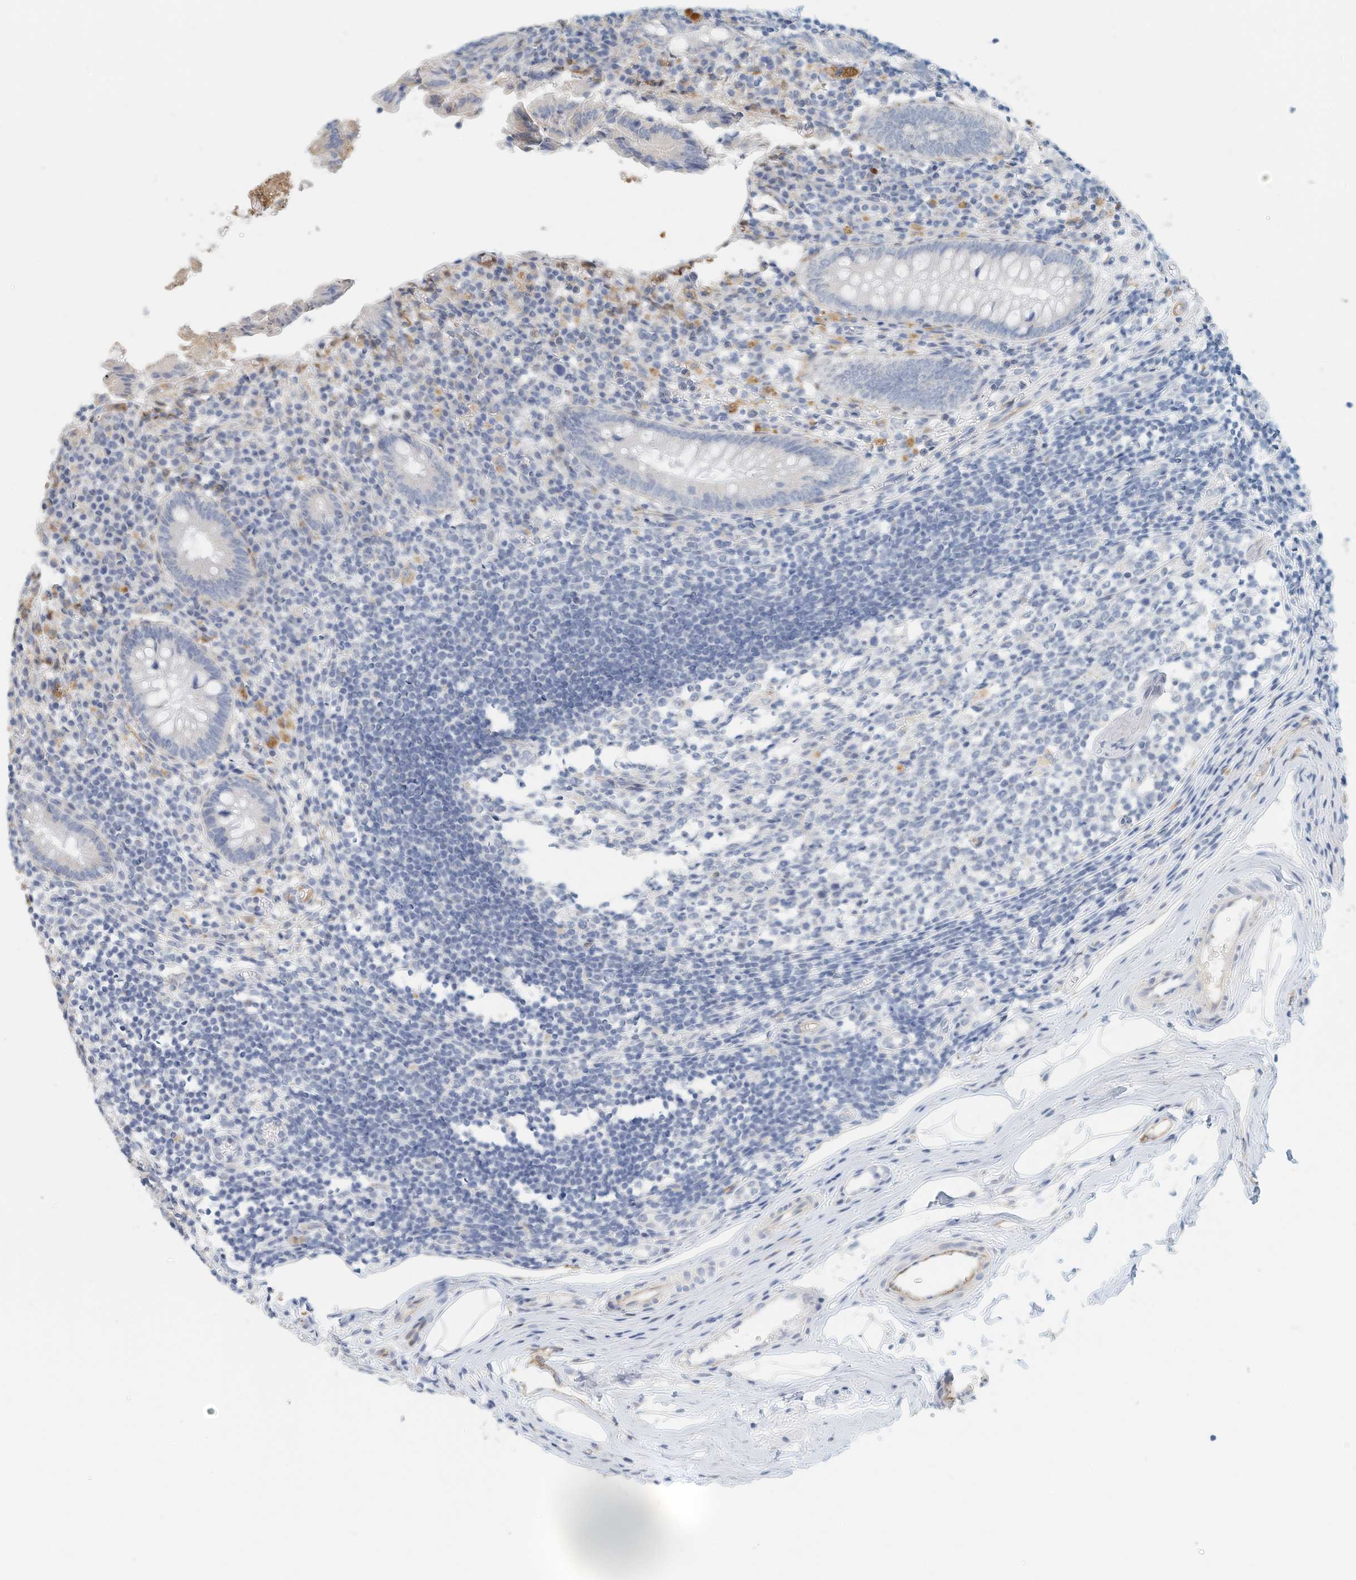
{"staining": {"intensity": "negative", "quantity": "none", "location": "none"}, "tissue": "appendix", "cell_type": "Glandular cells", "image_type": "normal", "snomed": [{"axis": "morphology", "description": "Normal tissue, NOS"}, {"axis": "topography", "description": "Appendix"}], "caption": "Immunohistochemistry of unremarkable human appendix exhibits no positivity in glandular cells. (DAB immunohistochemistry, high magnification).", "gene": "ARHGAP28", "patient": {"sex": "female", "age": 17}}